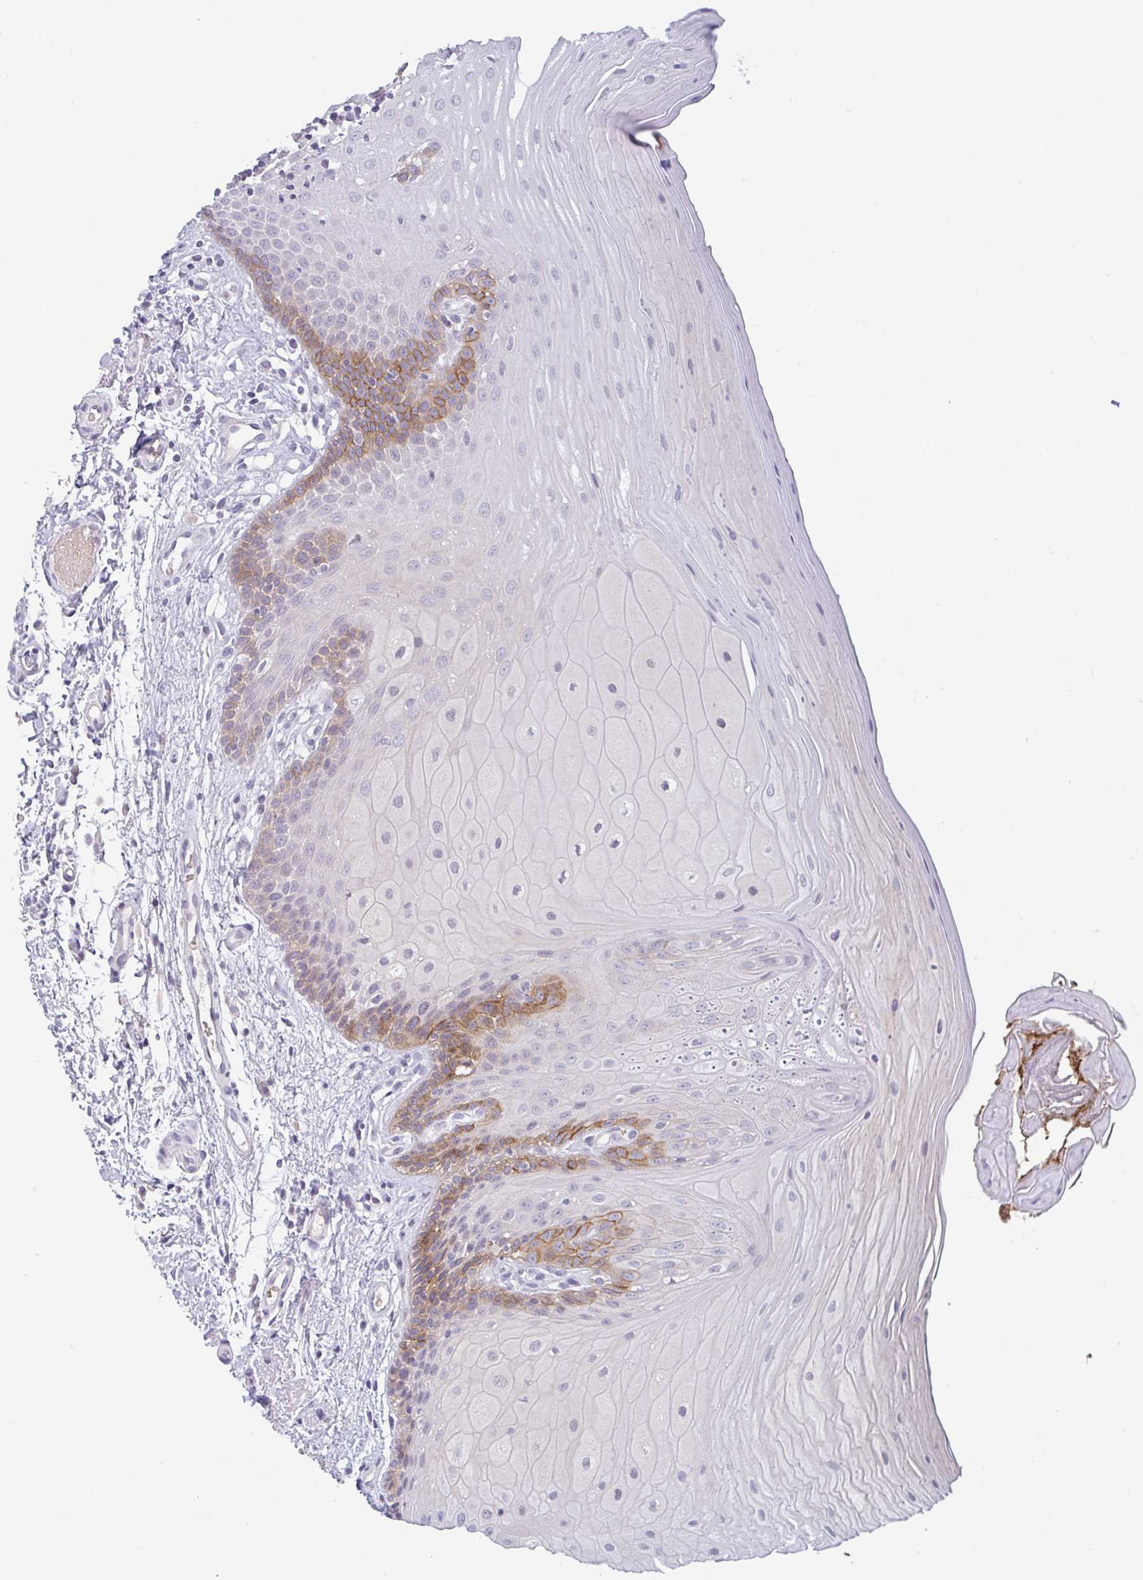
{"staining": {"intensity": "strong", "quantity": "<25%", "location": "cytoplasmic/membranous"}, "tissue": "oral mucosa", "cell_type": "Squamous epithelial cells", "image_type": "normal", "snomed": [{"axis": "morphology", "description": "Normal tissue, NOS"}, {"axis": "topography", "description": "Oral tissue"}, {"axis": "topography", "description": "Tounge, NOS"}, {"axis": "topography", "description": "Head-Neck"}], "caption": "Protein staining of unremarkable oral mucosa exhibits strong cytoplasmic/membranous positivity in approximately <25% of squamous epithelial cells.", "gene": "RHAG", "patient": {"sex": "female", "age": 84}}